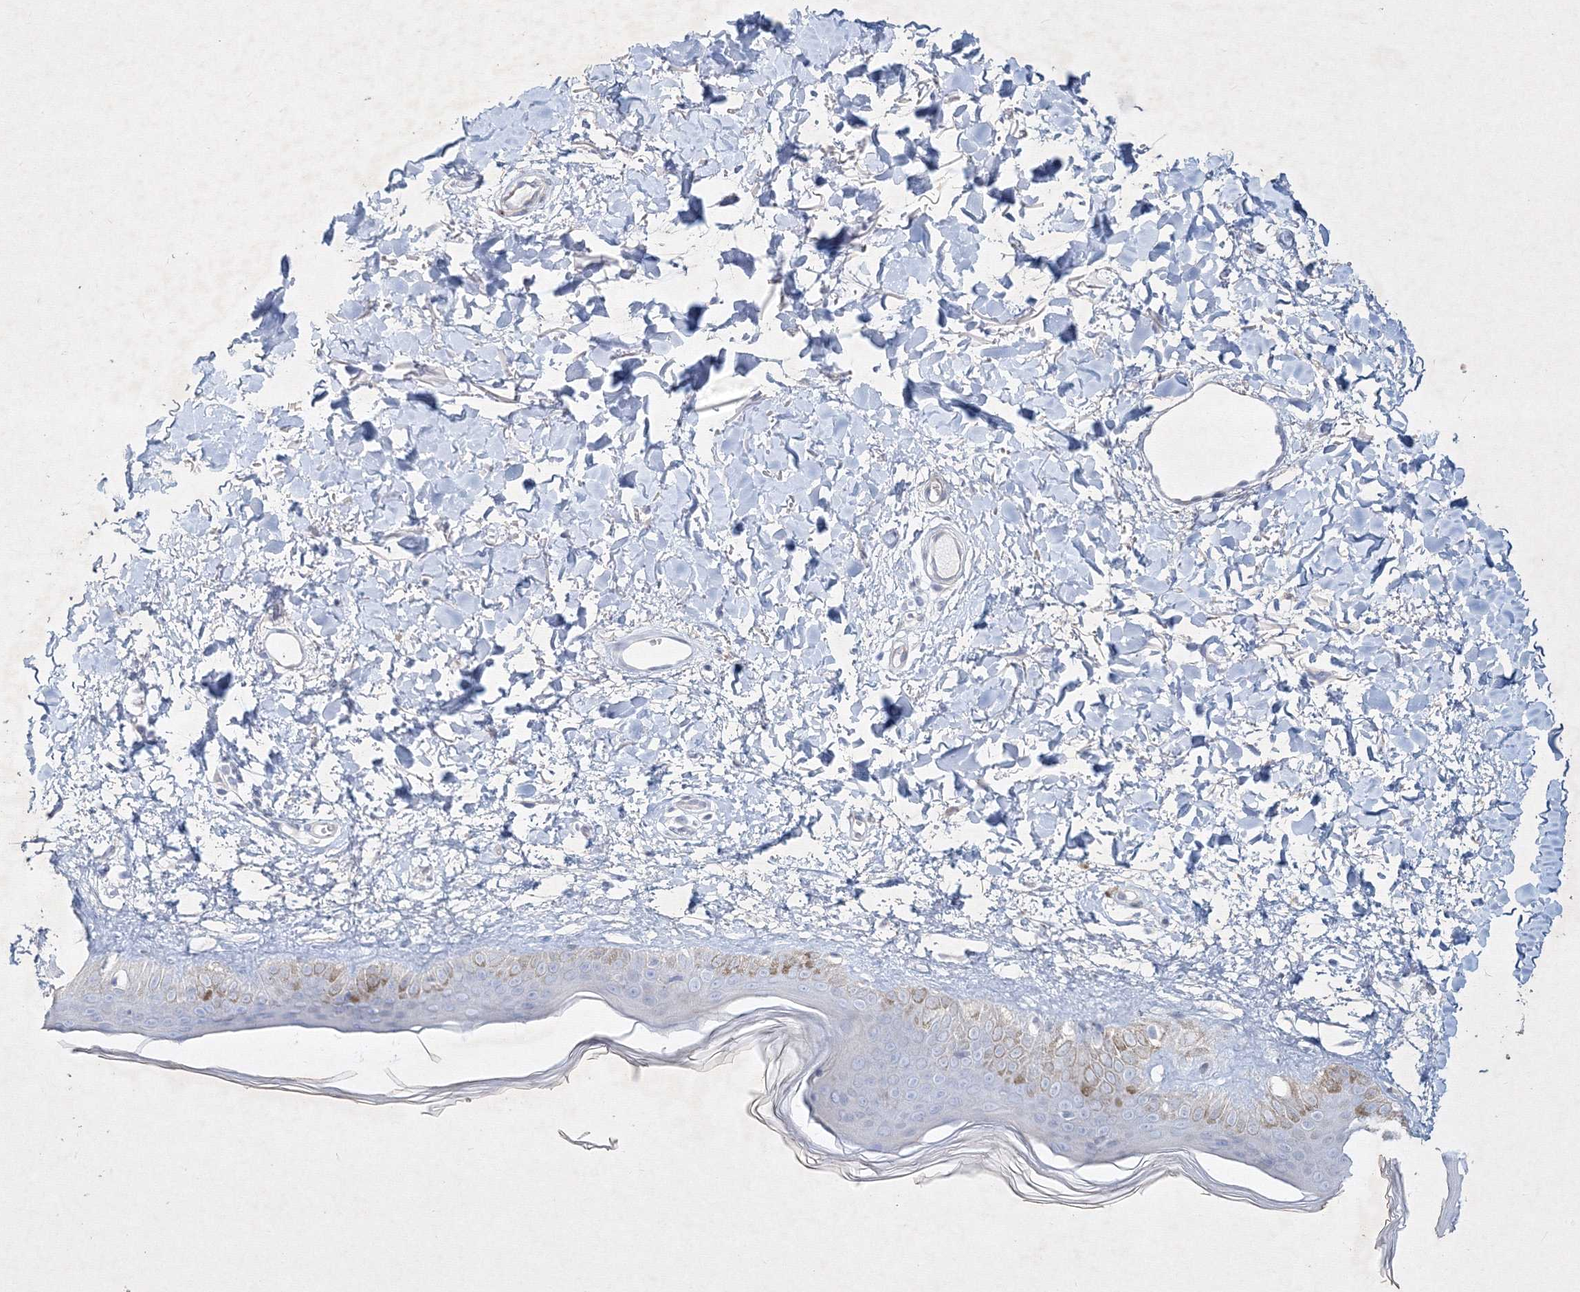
{"staining": {"intensity": "negative", "quantity": "none", "location": "none"}, "tissue": "skin", "cell_type": "Fibroblasts", "image_type": "normal", "snomed": [{"axis": "morphology", "description": "Normal tissue, NOS"}, {"axis": "topography", "description": "Skin"}], "caption": "A histopathology image of skin stained for a protein shows no brown staining in fibroblasts. Nuclei are stained in blue.", "gene": "CXXC4", "patient": {"sex": "female", "age": 58}}